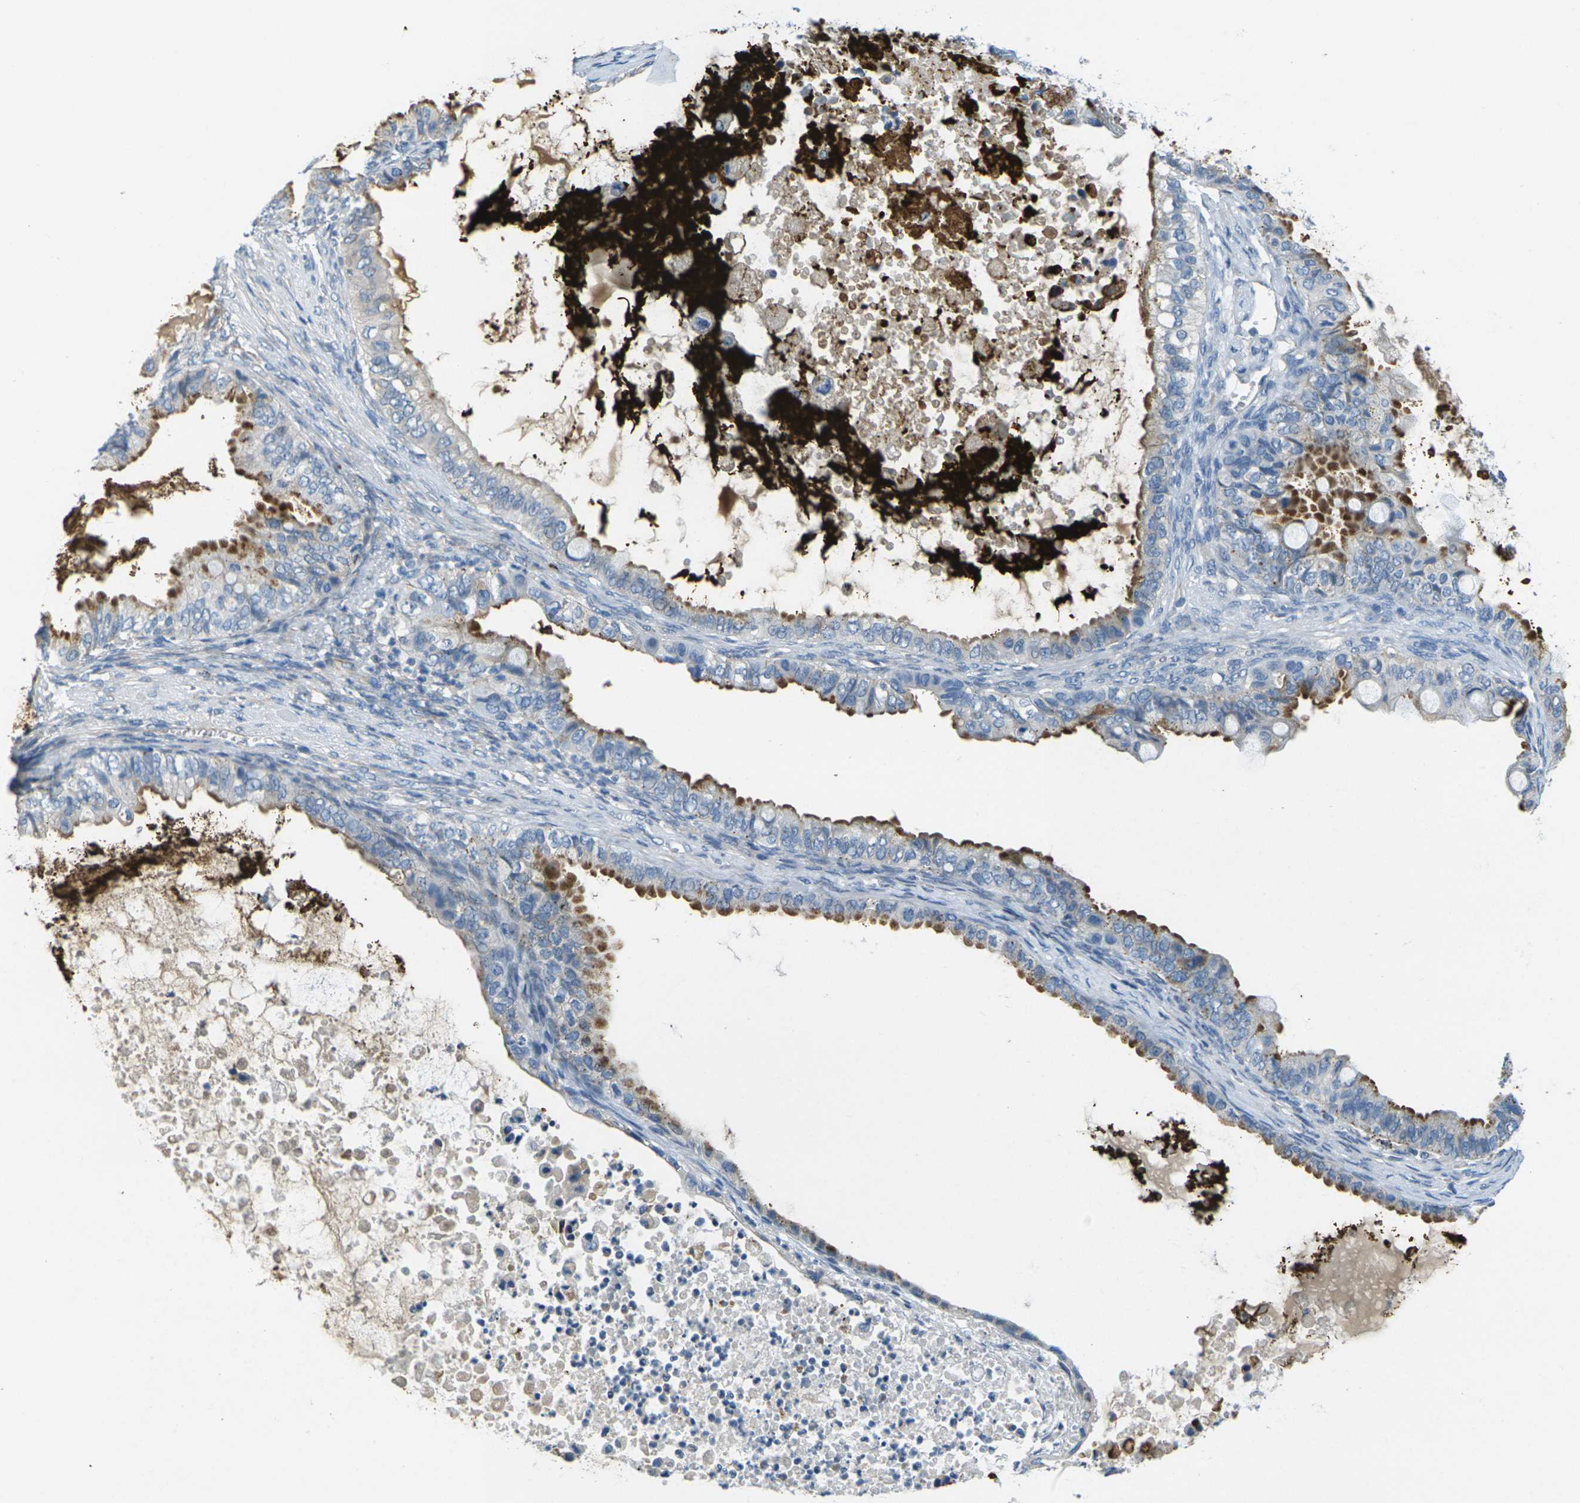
{"staining": {"intensity": "moderate", "quantity": "25%-75%", "location": "cytoplasmic/membranous"}, "tissue": "ovarian cancer", "cell_type": "Tumor cells", "image_type": "cancer", "snomed": [{"axis": "morphology", "description": "Cystadenocarcinoma, mucinous, NOS"}, {"axis": "topography", "description": "Ovary"}], "caption": "Immunohistochemical staining of ovarian mucinous cystadenocarcinoma reveals medium levels of moderate cytoplasmic/membranous expression in about 25%-75% of tumor cells.", "gene": "CYP2C8", "patient": {"sex": "female", "age": 80}}